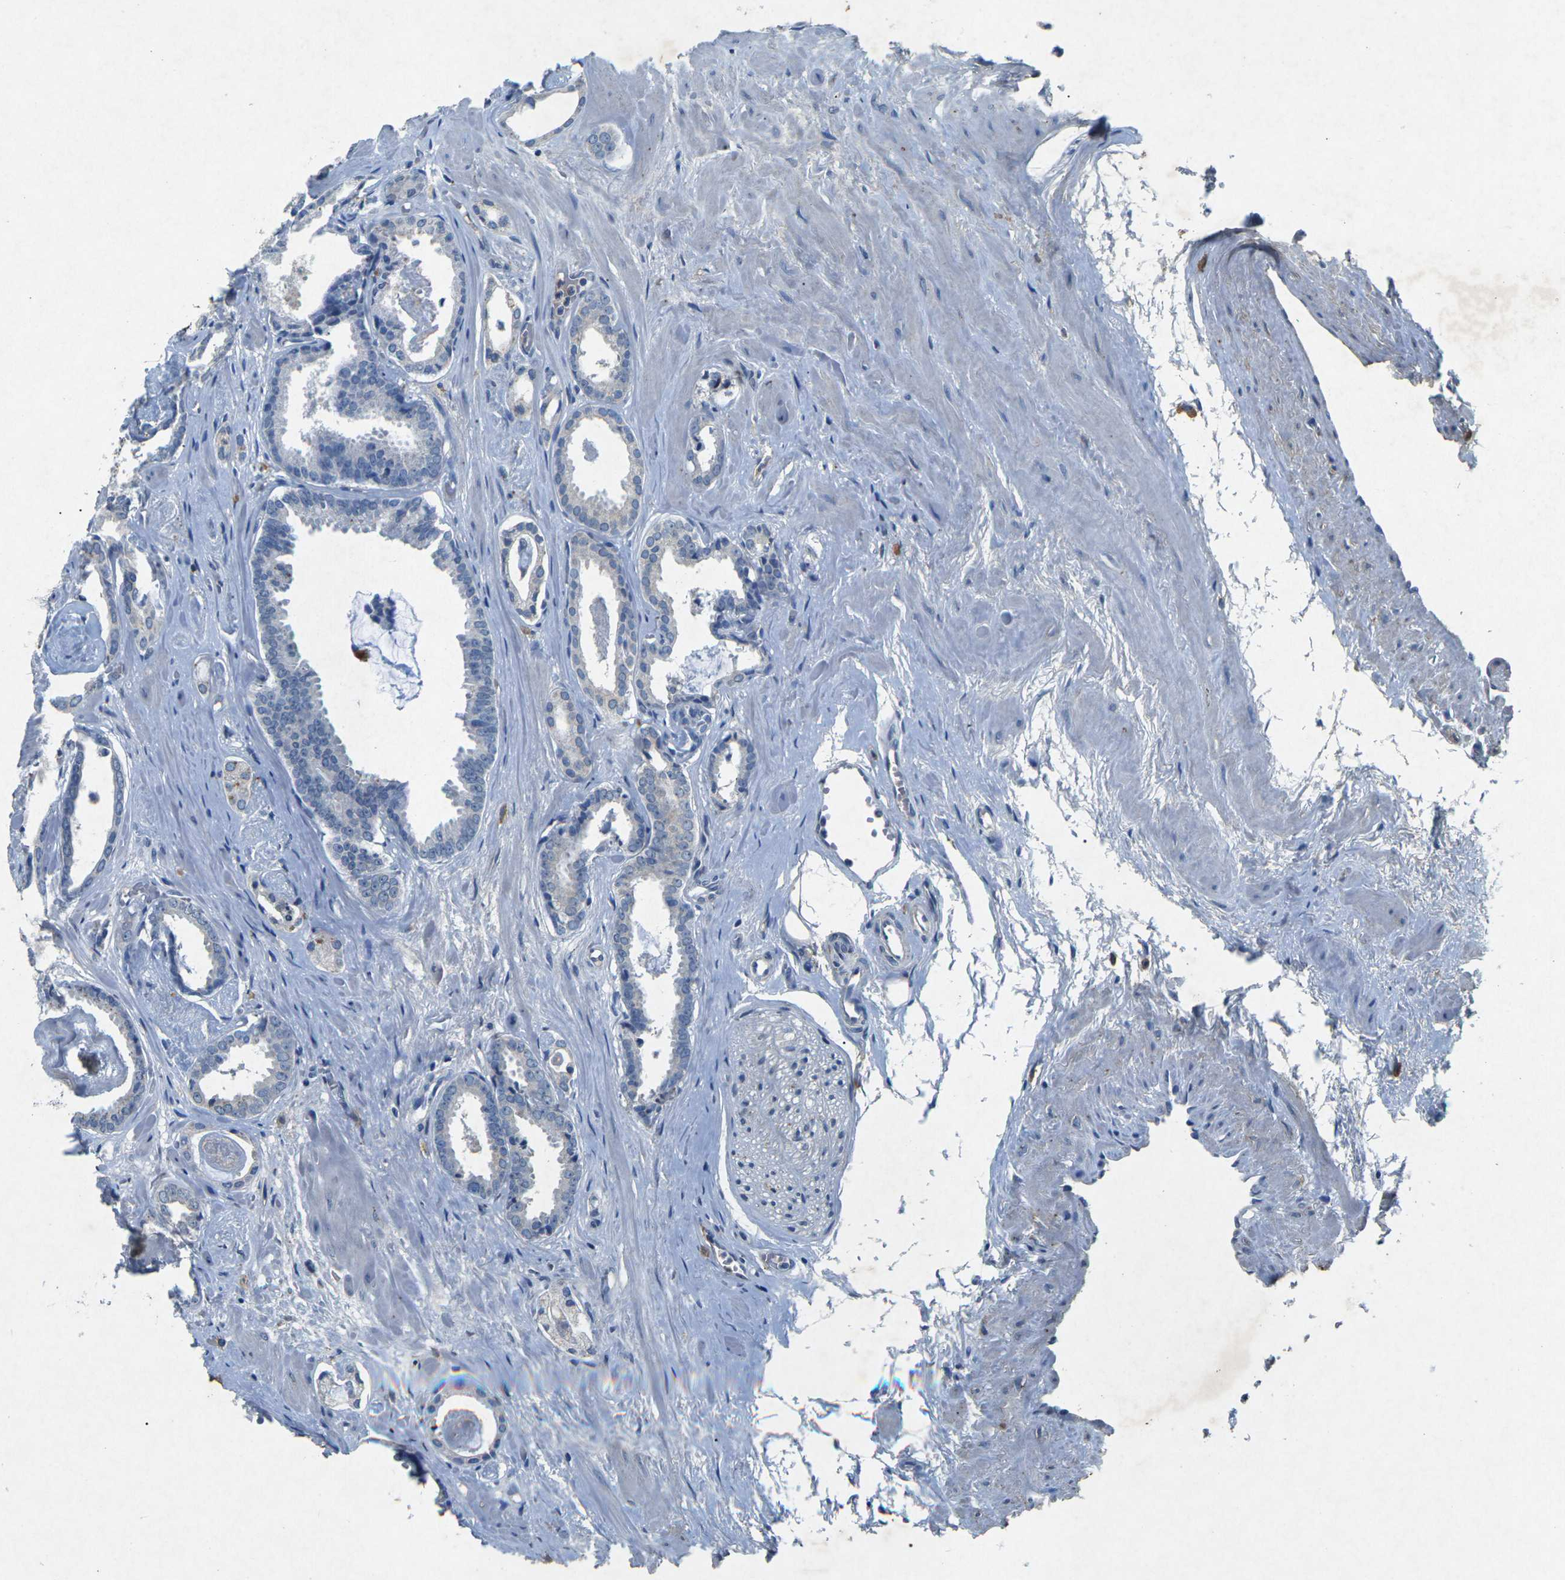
{"staining": {"intensity": "negative", "quantity": "none", "location": "none"}, "tissue": "prostate cancer", "cell_type": "Tumor cells", "image_type": "cancer", "snomed": [{"axis": "morphology", "description": "Adenocarcinoma, Low grade"}, {"axis": "topography", "description": "Prostate"}], "caption": "A photomicrograph of prostate adenocarcinoma (low-grade) stained for a protein reveals no brown staining in tumor cells.", "gene": "PLG", "patient": {"sex": "male", "age": 53}}